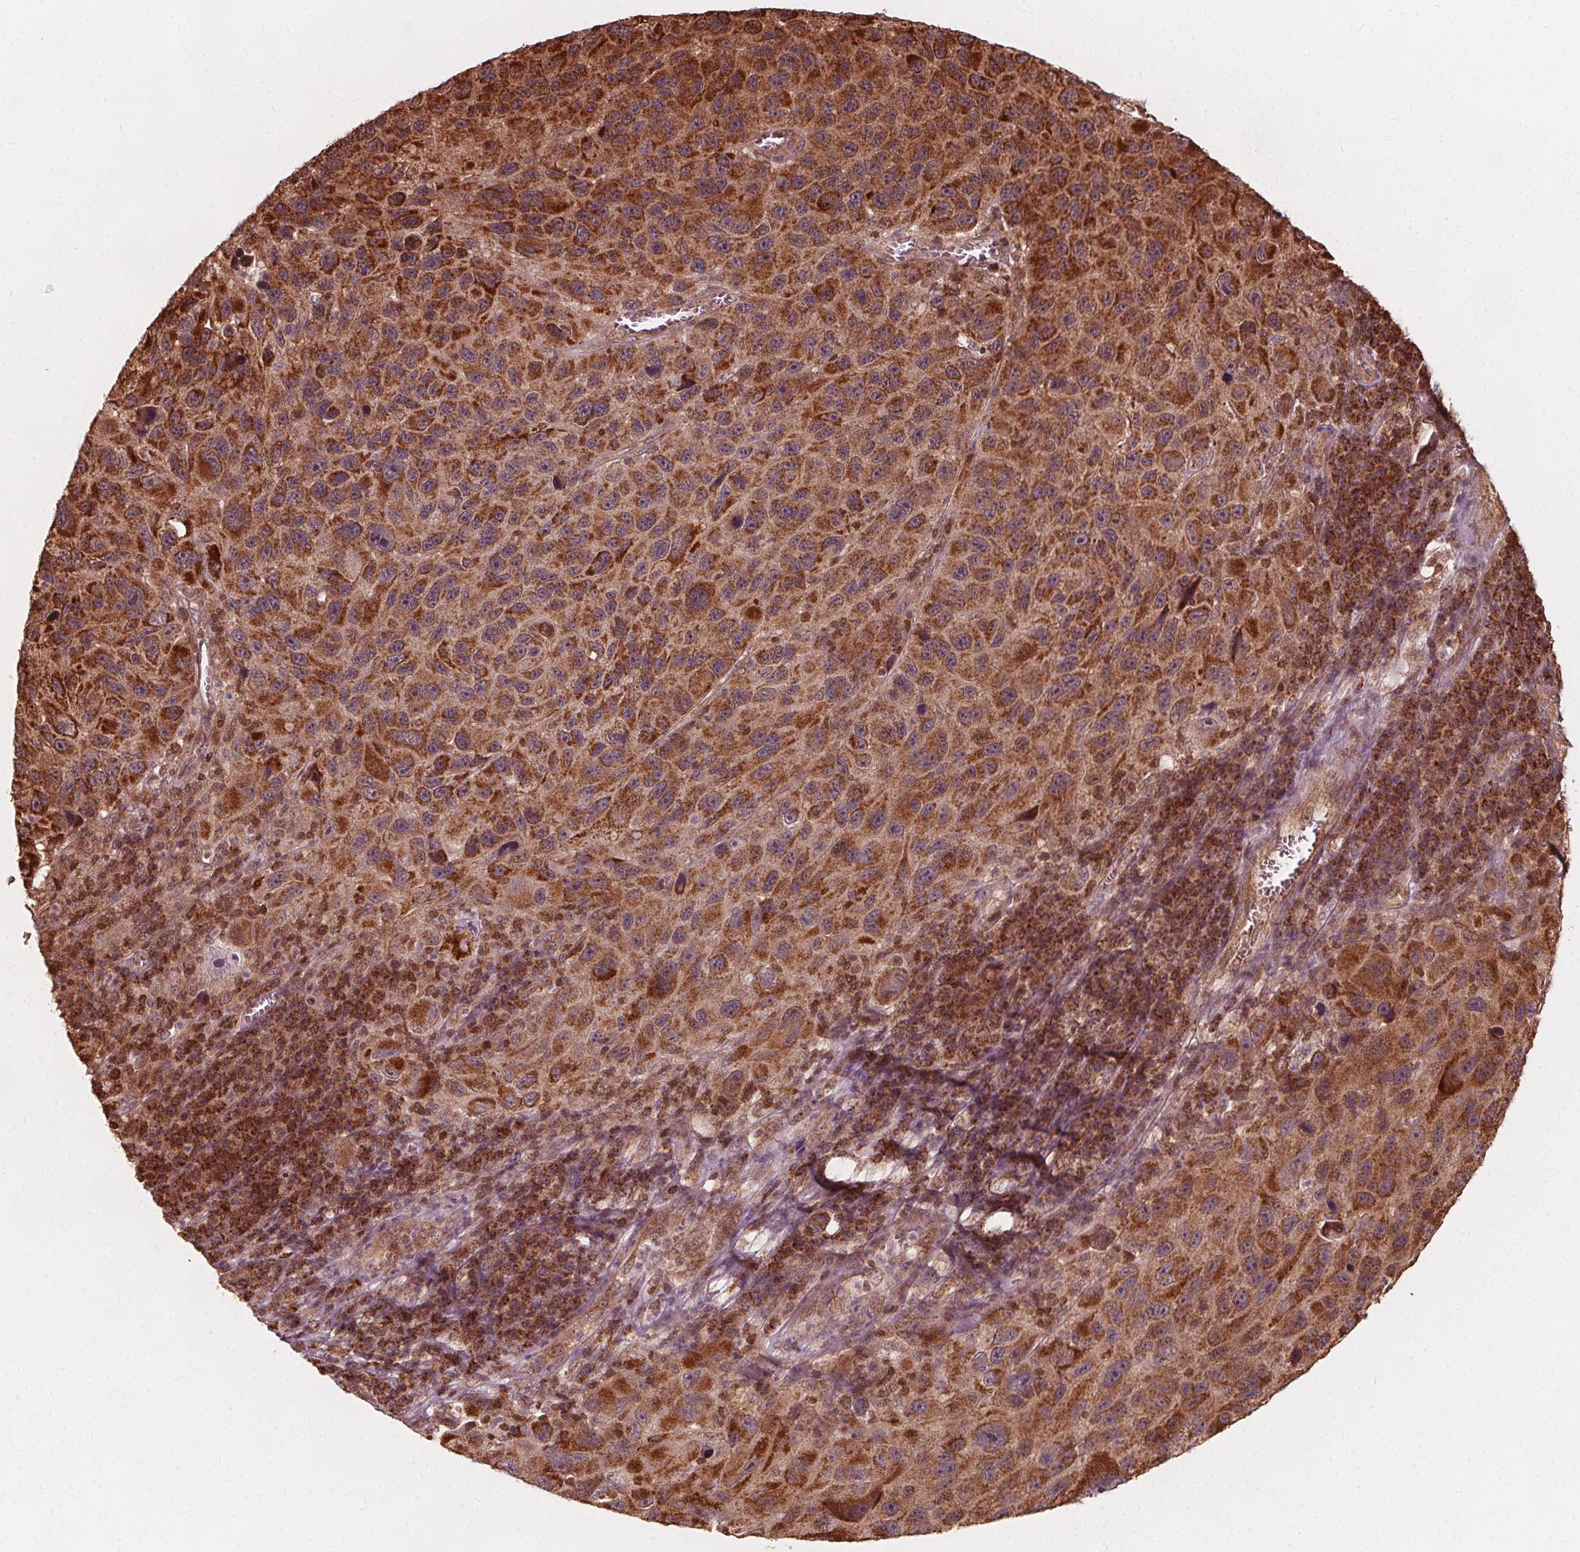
{"staining": {"intensity": "strong", "quantity": ">75%", "location": "cytoplasmic/membranous"}, "tissue": "melanoma", "cell_type": "Tumor cells", "image_type": "cancer", "snomed": [{"axis": "morphology", "description": "Malignant melanoma, NOS"}, {"axis": "topography", "description": "Skin"}], "caption": "A high-resolution histopathology image shows immunohistochemistry (IHC) staining of malignant melanoma, which shows strong cytoplasmic/membranous positivity in about >75% of tumor cells.", "gene": "AIP", "patient": {"sex": "male", "age": 53}}